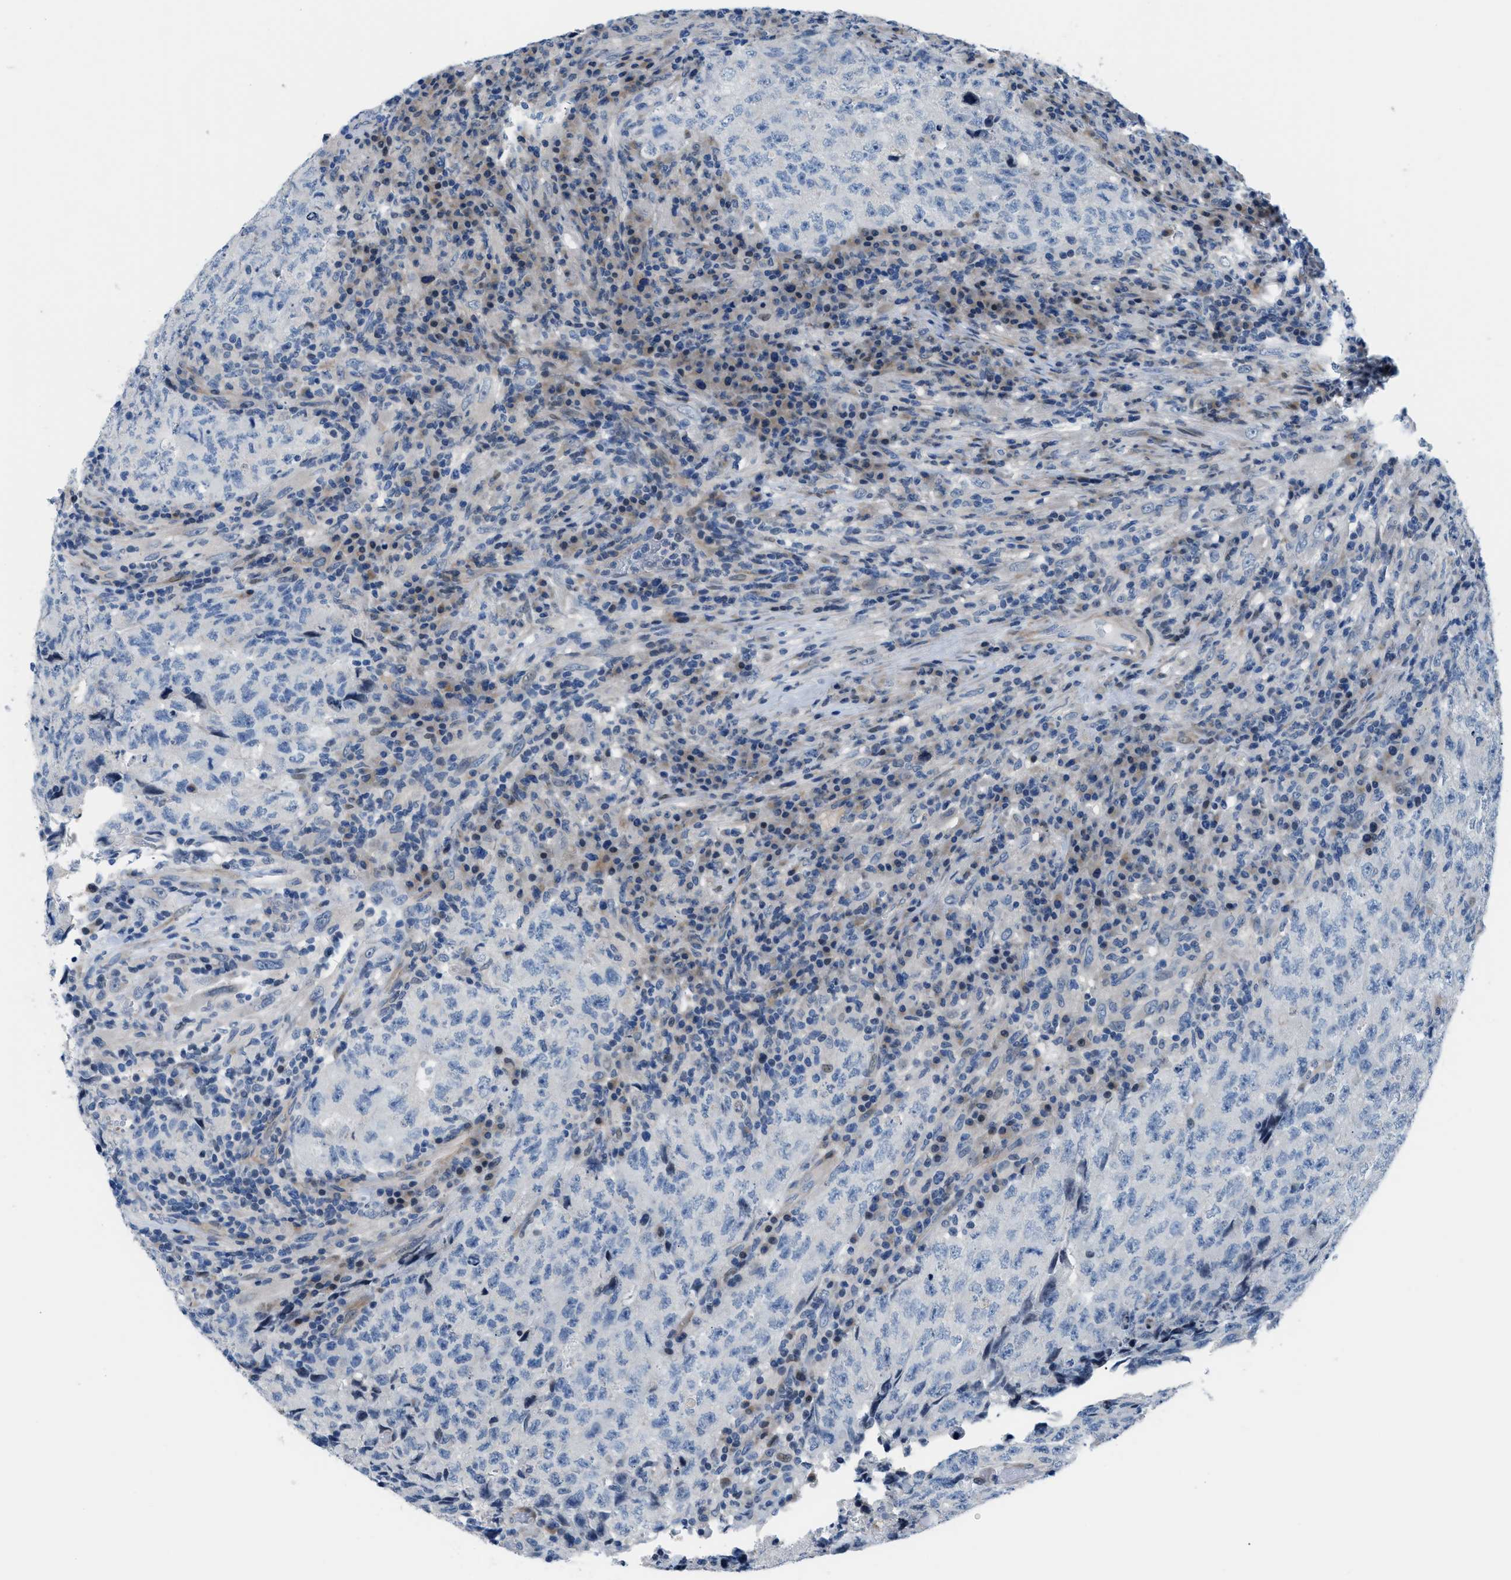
{"staining": {"intensity": "negative", "quantity": "none", "location": "none"}, "tissue": "testis cancer", "cell_type": "Tumor cells", "image_type": "cancer", "snomed": [{"axis": "morphology", "description": "Necrosis, NOS"}, {"axis": "morphology", "description": "Carcinoma, Embryonal, NOS"}, {"axis": "topography", "description": "Testis"}], "caption": "Immunohistochemistry (IHC) photomicrograph of human embryonal carcinoma (testis) stained for a protein (brown), which demonstrates no expression in tumor cells. Brightfield microscopy of IHC stained with DAB (3,3'-diaminobenzidine) (brown) and hematoxylin (blue), captured at high magnification.", "gene": "FDCSP", "patient": {"sex": "male", "age": 19}}